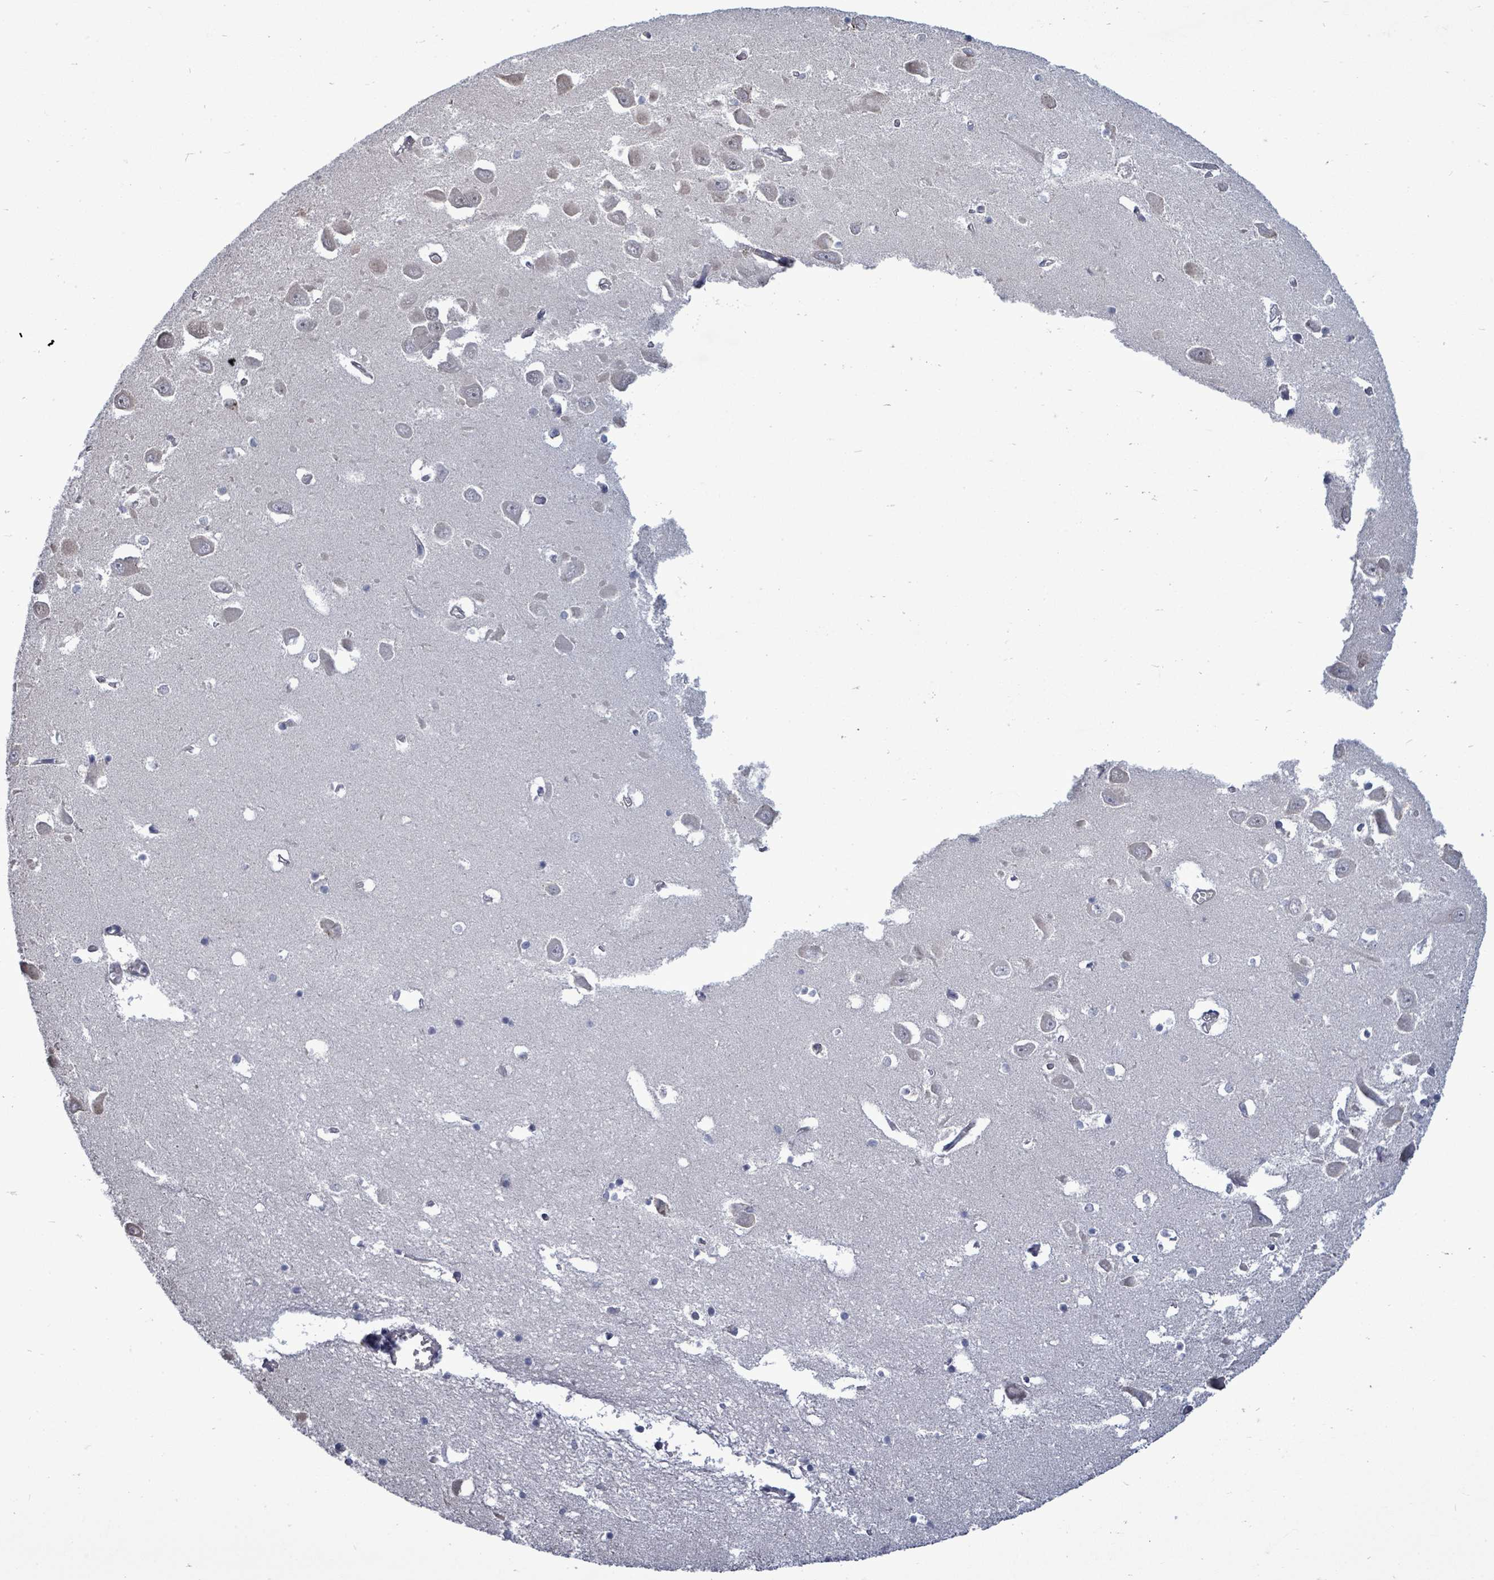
{"staining": {"intensity": "negative", "quantity": "none", "location": "none"}, "tissue": "hippocampus", "cell_type": "Glial cells", "image_type": "normal", "snomed": [{"axis": "morphology", "description": "Normal tissue, NOS"}, {"axis": "topography", "description": "Hippocampus"}], "caption": "A histopathology image of human hippocampus is negative for staining in glial cells. (DAB (3,3'-diaminobenzidine) immunohistochemistry (IHC) visualized using brightfield microscopy, high magnification).", "gene": "PAPSS1", "patient": {"sex": "male", "age": 70}}